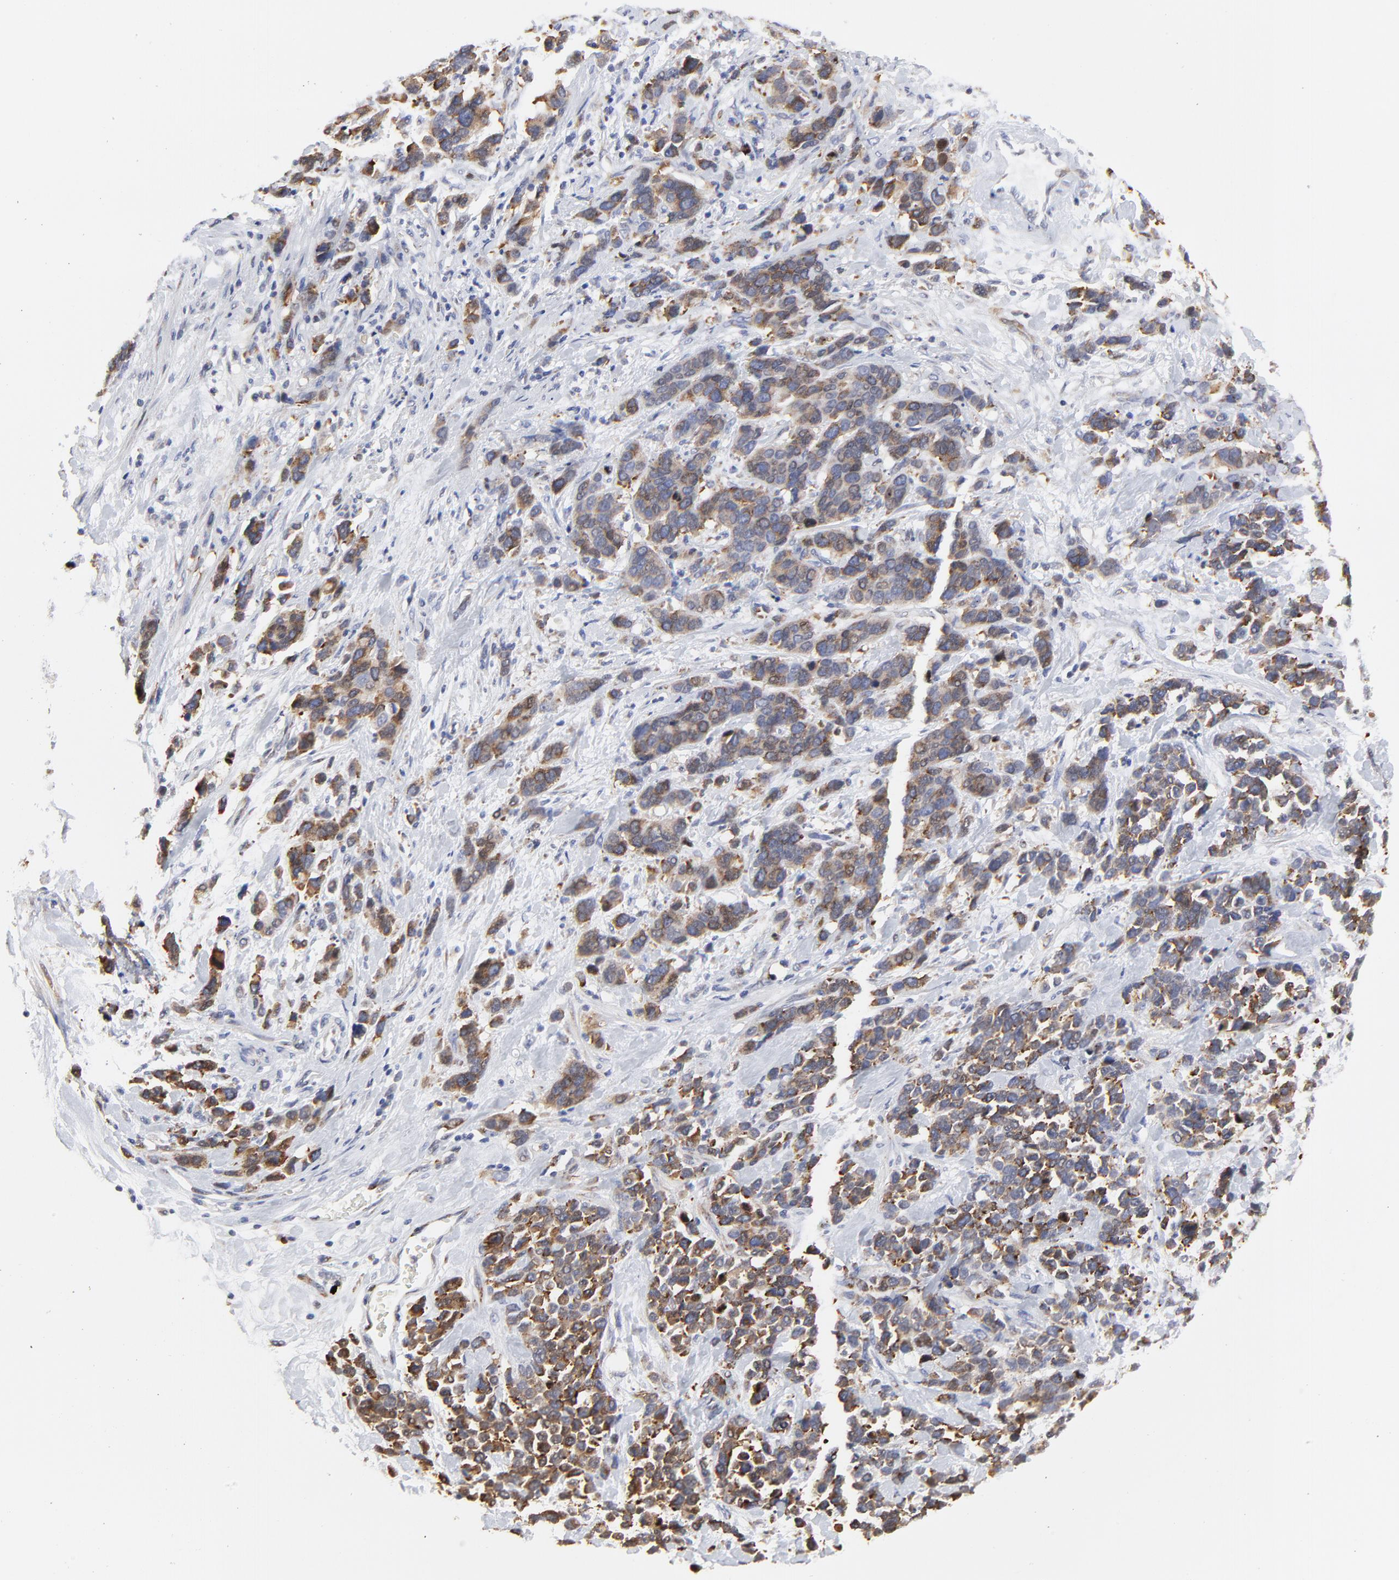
{"staining": {"intensity": "moderate", "quantity": "25%-75%", "location": "cytoplasmic/membranous"}, "tissue": "stomach cancer", "cell_type": "Tumor cells", "image_type": "cancer", "snomed": [{"axis": "morphology", "description": "Adenocarcinoma, NOS"}, {"axis": "topography", "description": "Stomach, upper"}], "caption": "This is a photomicrograph of immunohistochemistry (IHC) staining of stomach adenocarcinoma, which shows moderate positivity in the cytoplasmic/membranous of tumor cells.", "gene": "NCAPH", "patient": {"sex": "male", "age": 71}}